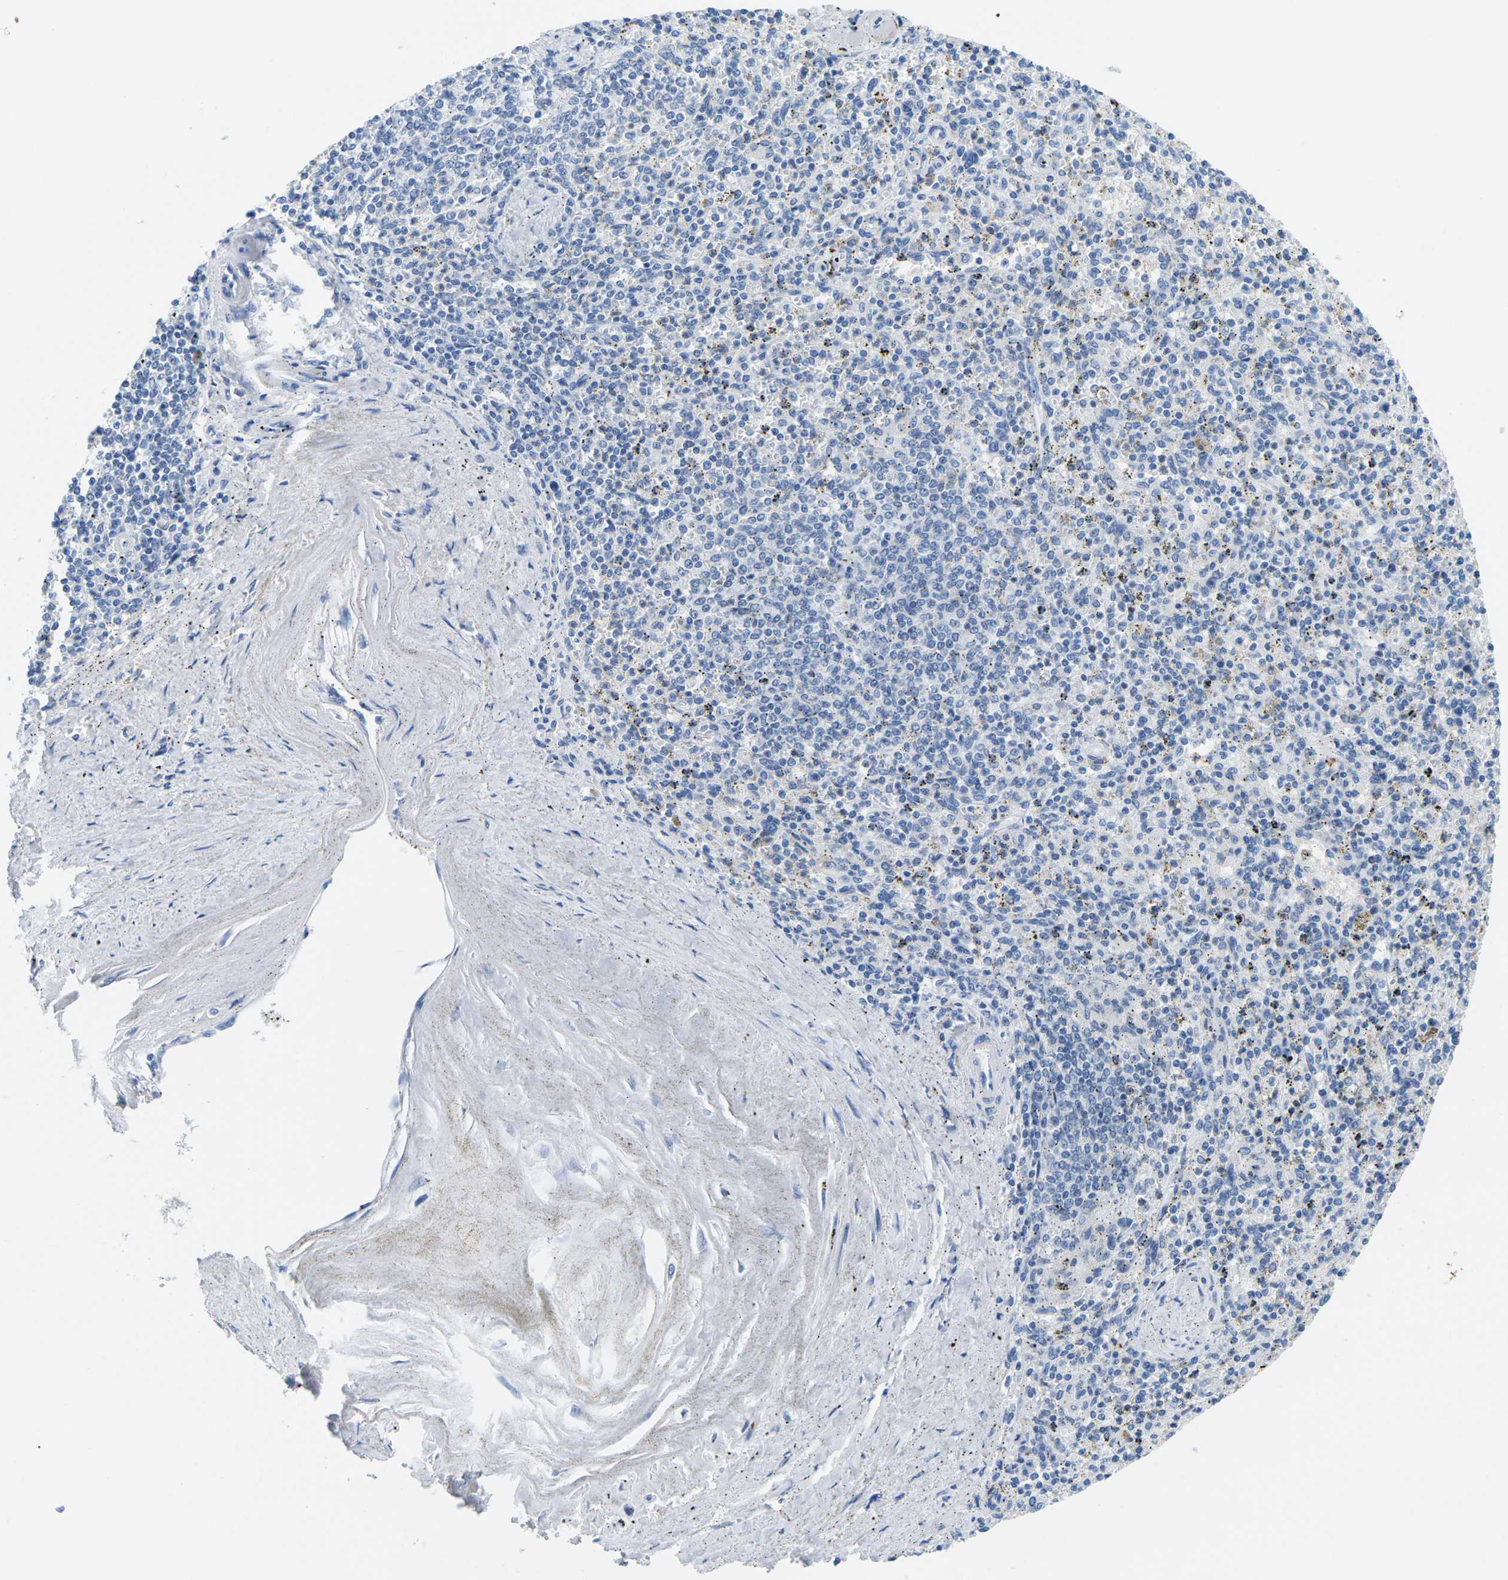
{"staining": {"intensity": "negative", "quantity": "none", "location": "none"}, "tissue": "spleen", "cell_type": "Cells in red pulp", "image_type": "normal", "snomed": [{"axis": "morphology", "description": "Normal tissue, NOS"}, {"axis": "topography", "description": "Spleen"}], "caption": "Immunohistochemical staining of normal human spleen shows no significant staining in cells in red pulp.", "gene": "FAM3D", "patient": {"sex": "male", "age": 72}}